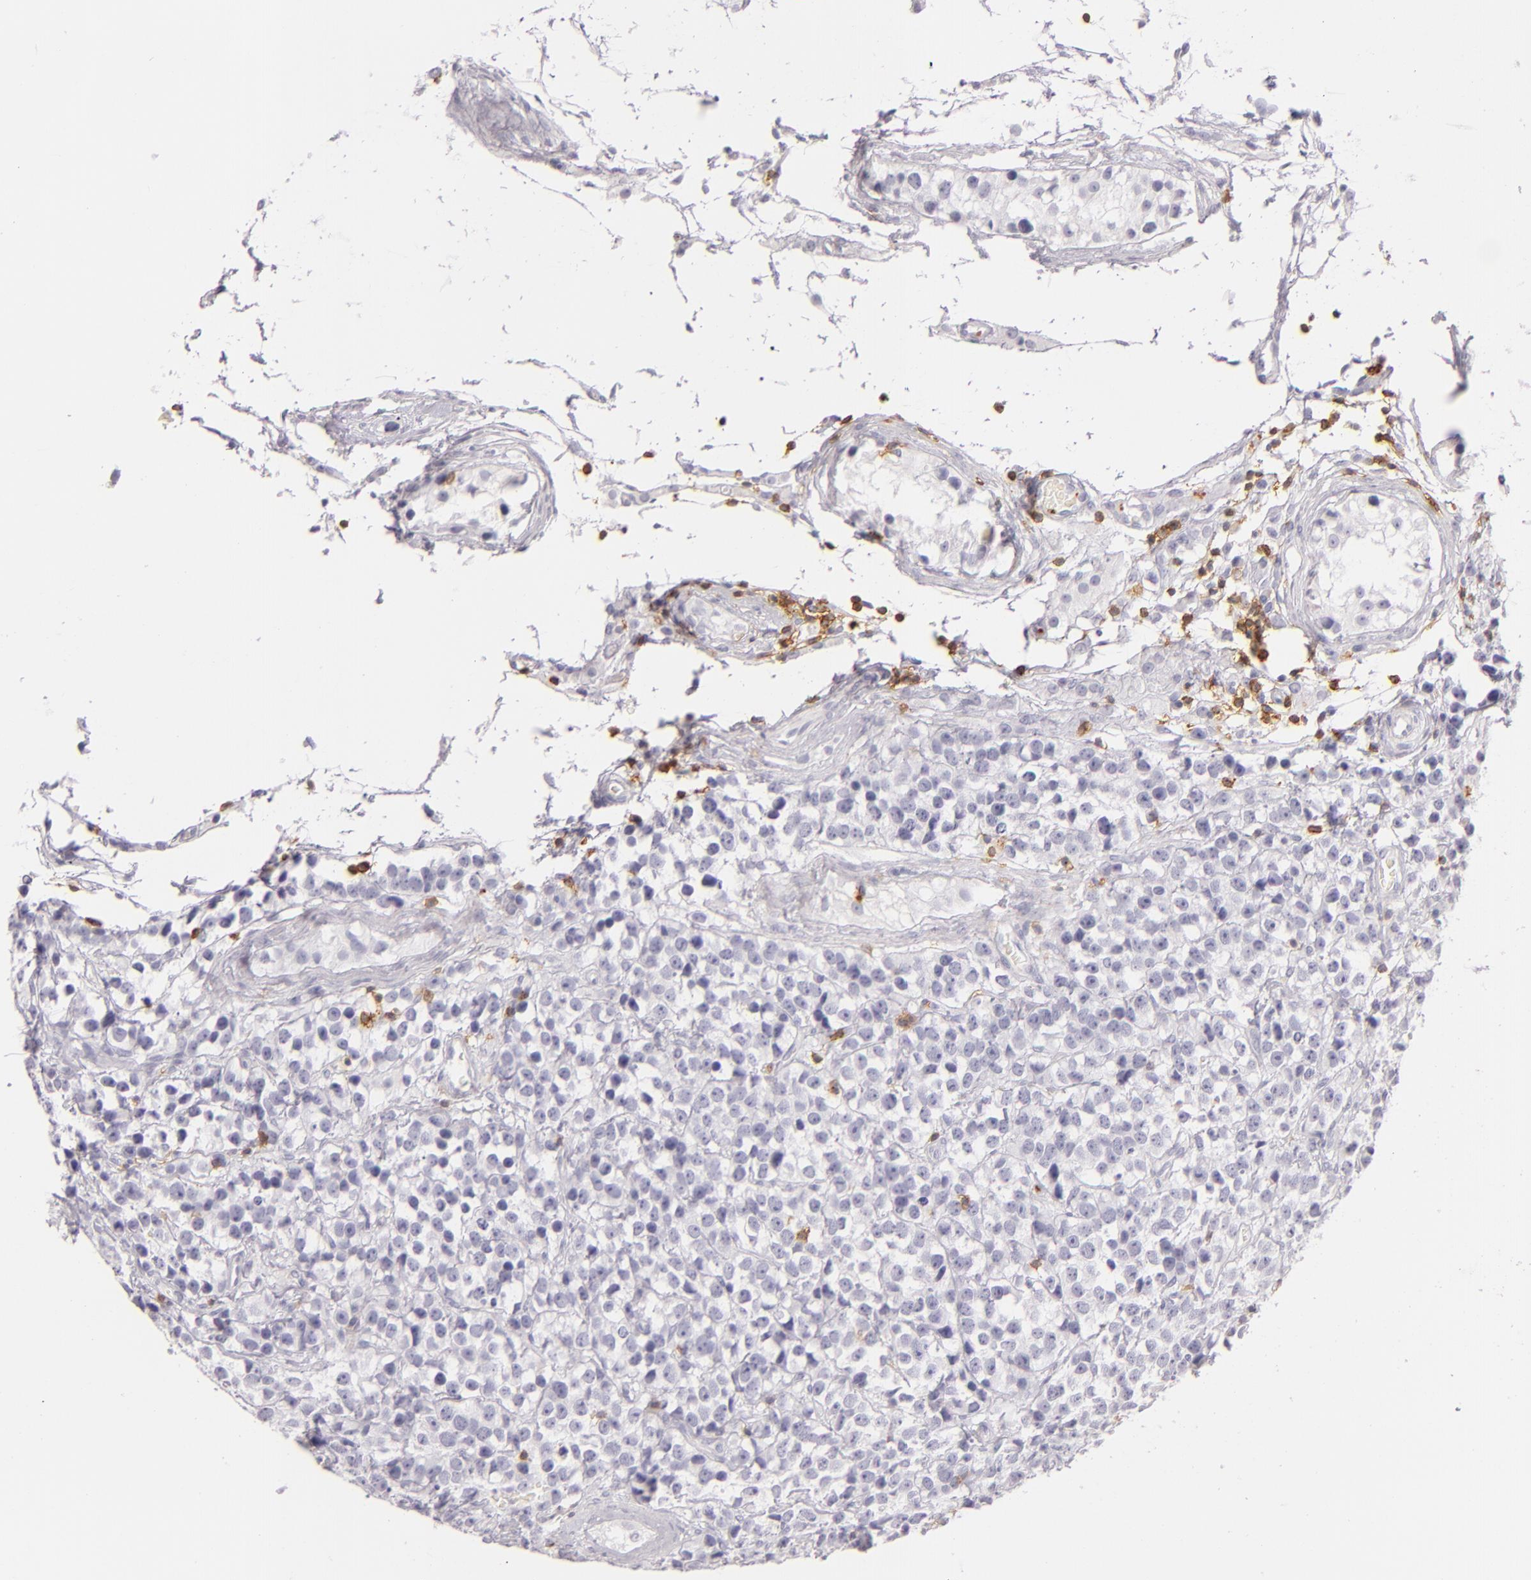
{"staining": {"intensity": "negative", "quantity": "none", "location": "none"}, "tissue": "testis cancer", "cell_type": "Tumor cells", "image_type": "cancer", "snomed": [{"axis": "morphology", "description": "Seminoma, NOS"}, {"axis": "topography", "description": "Testis"}], "caption": "The immunohistochemistry (IHC) photomicrograph has no significant expression in tumor cells of testis seminoma tissue.", "gene": "LAT", "patient": {"sex": "male", "age": 25}}